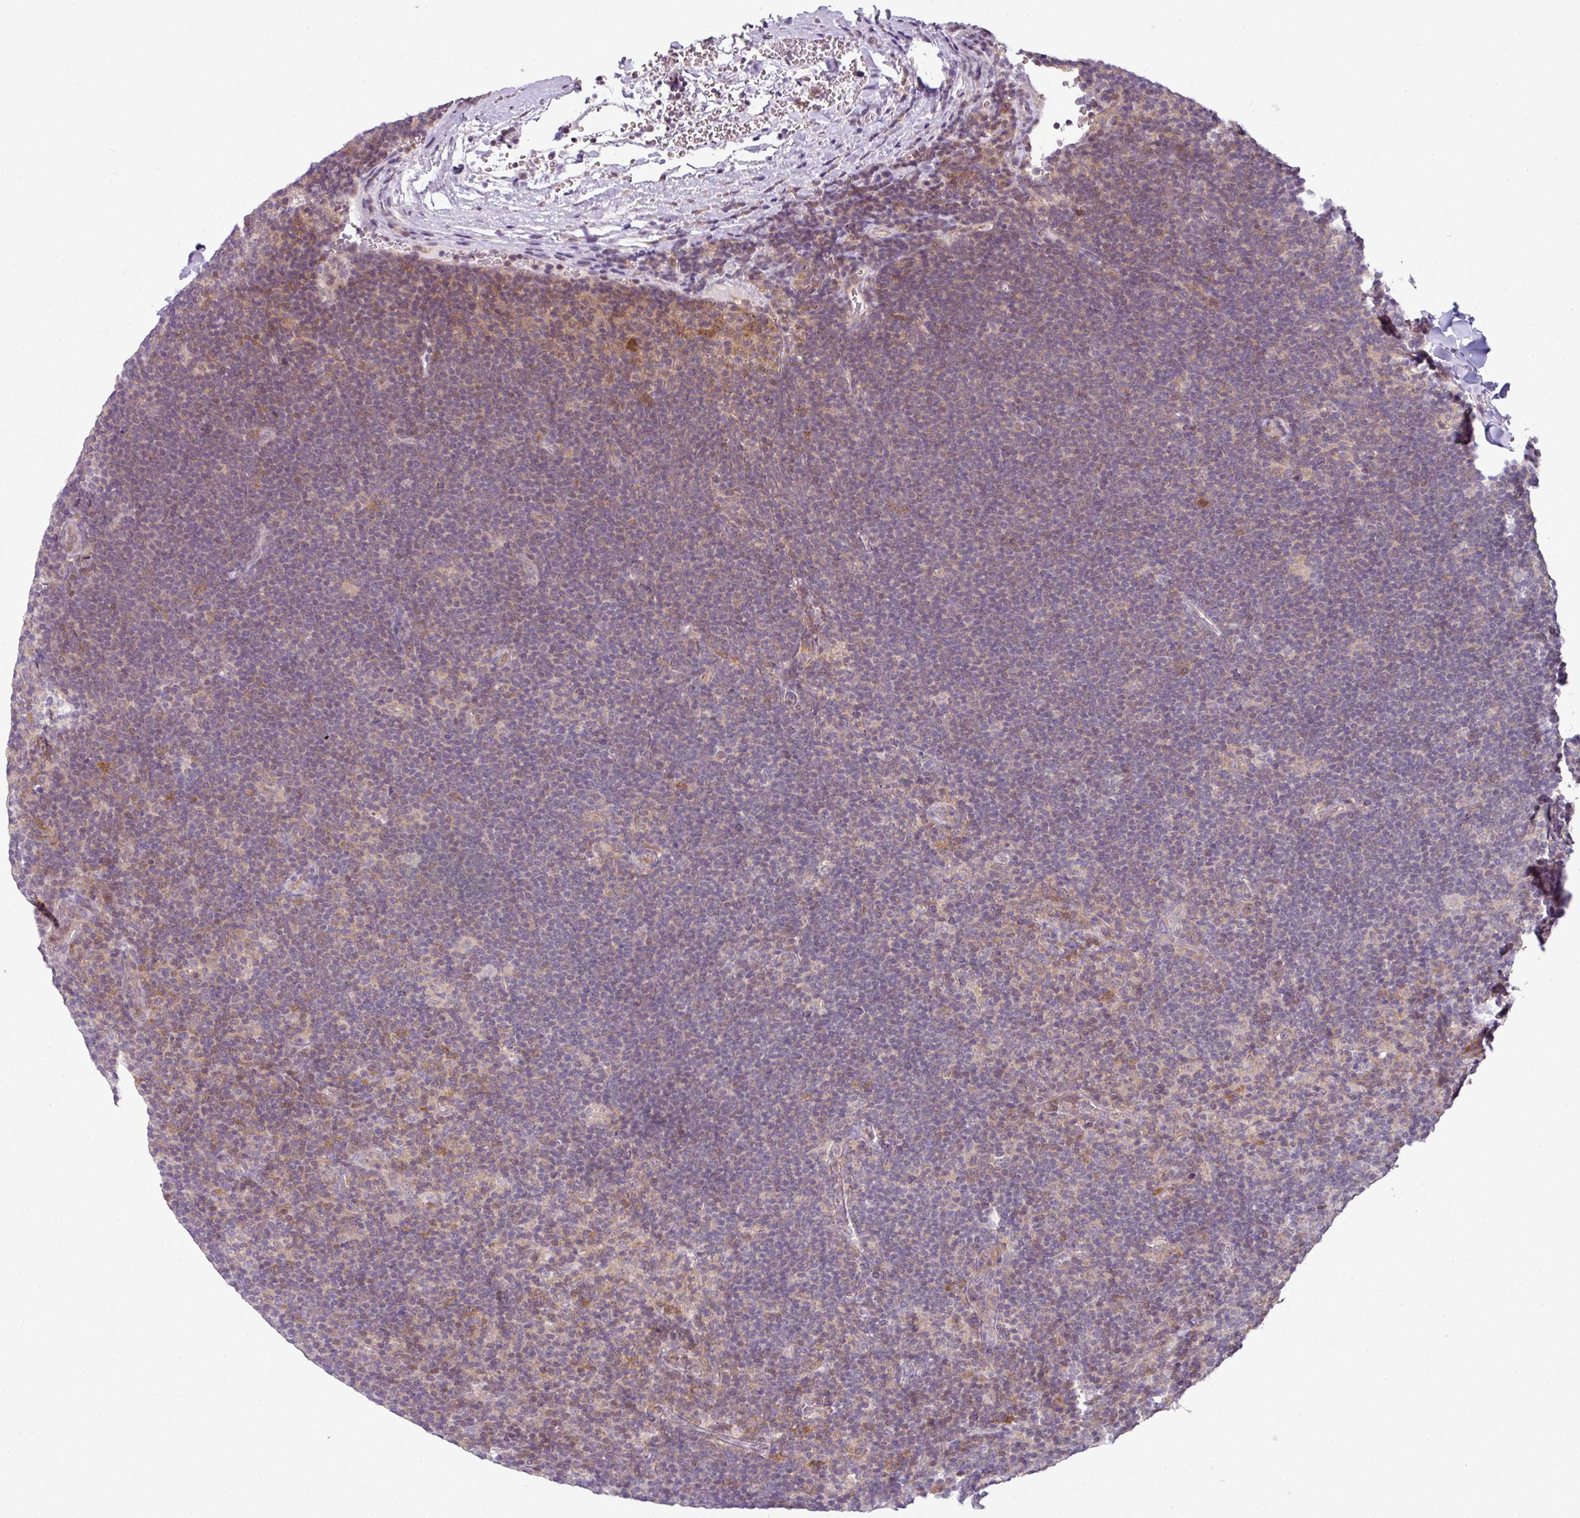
{"staining": {"intensity": "negative", "quantity": "none", "location": "none"}, "tissue": "lymphoma", "cell_type": "Tumor cells", "image_type": "cancer", "snomed": [{"axis": "morphology", "description": "Hodgkin's disease, NOS"}, {"axis": "topography", "description": "Lymph node"}], "caption": "Immunohistochemical staining of human lymphoma reveals no significant staining in tumor cells.", "gene": "TTLL12", "patient": {"sex": "female", "age": 57}}